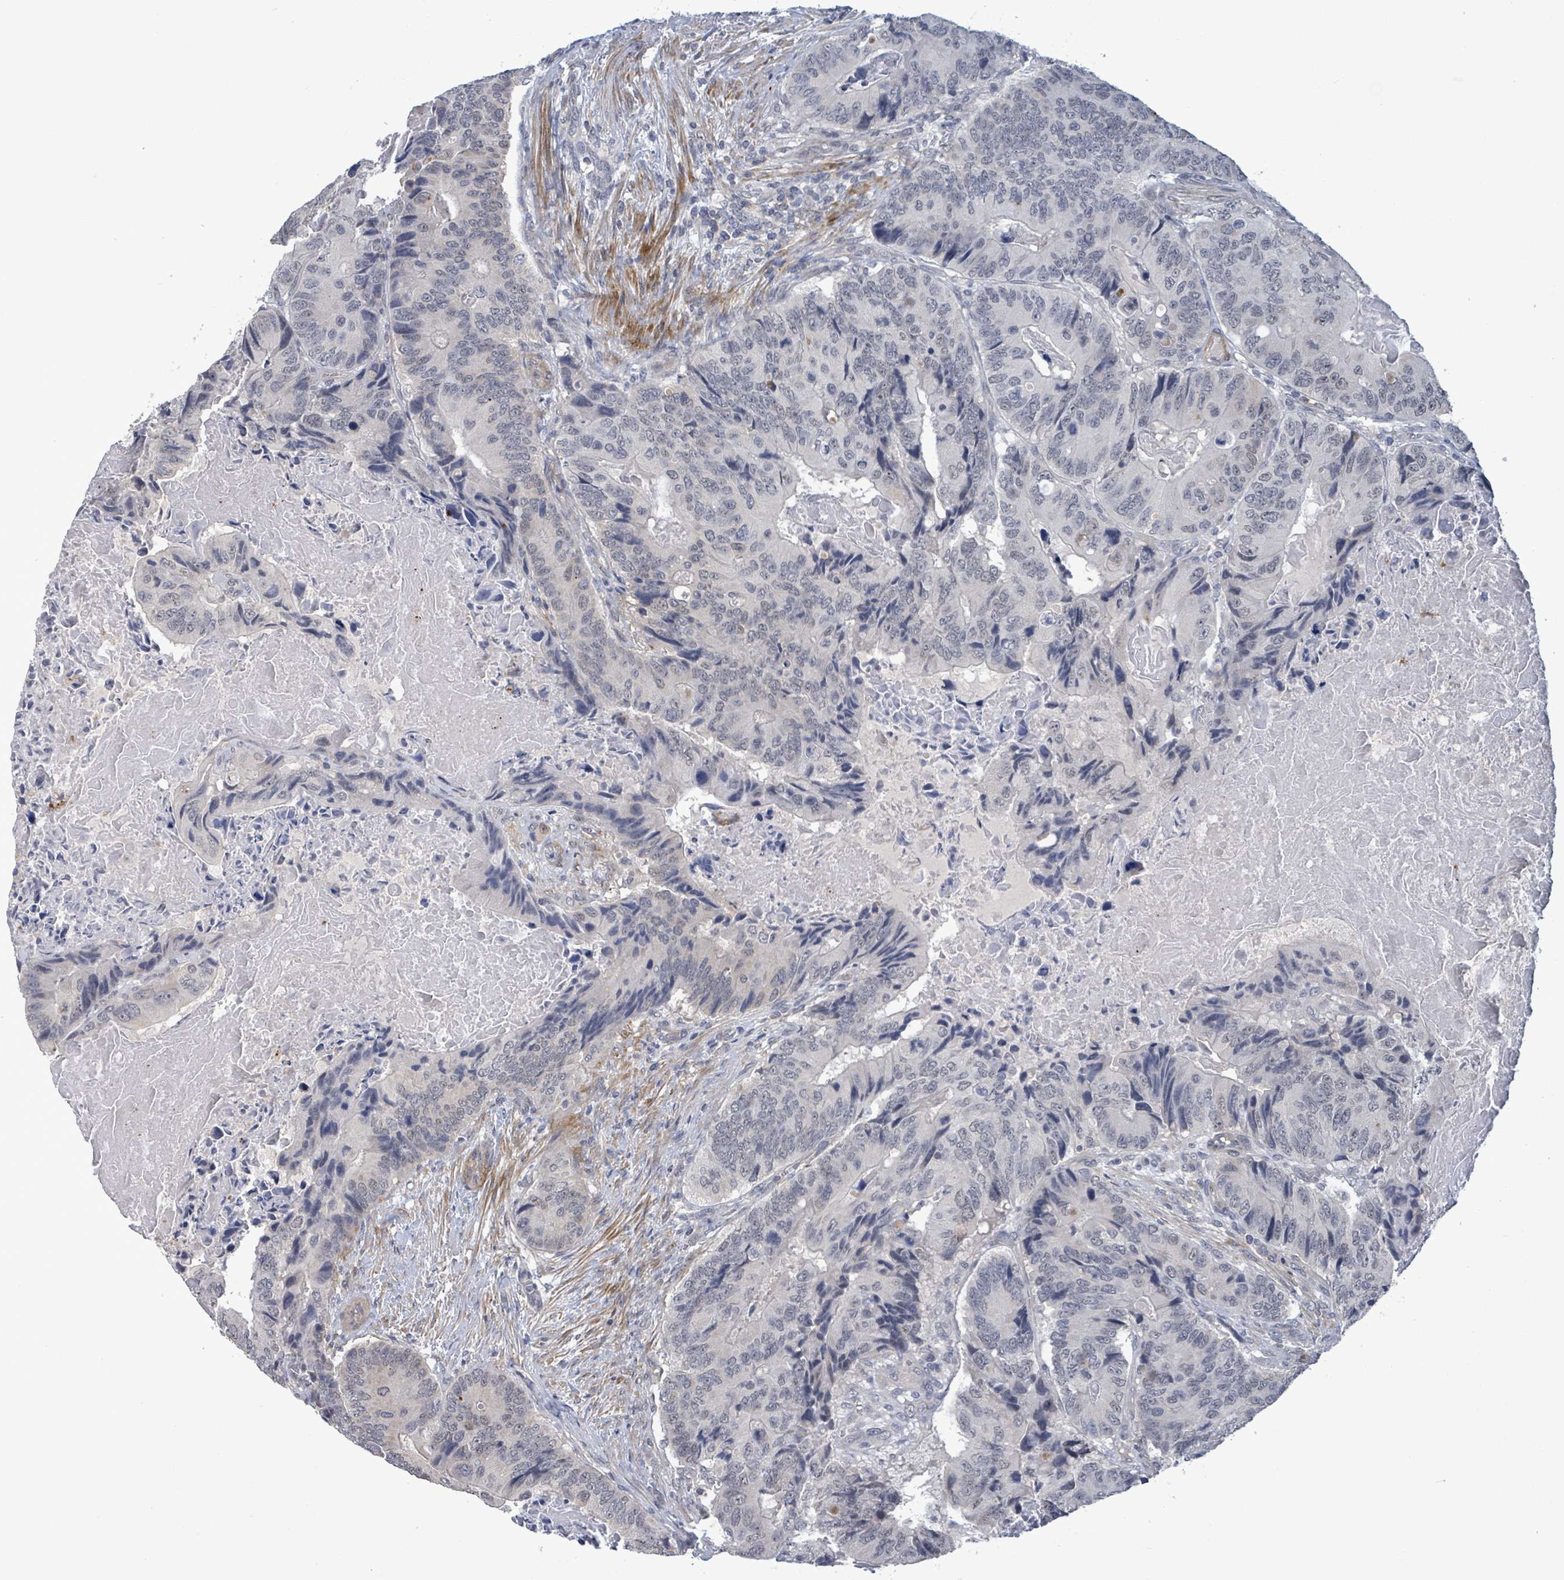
{"staining": {"intensity": "negative", "quantity": "none", "location": "none"}, "tissue": "colorectal cancer", "cell_type": "Tumor cells", "image_type": "cancer", "snomed": [{"axis": "morphology", "description": "Adenocarcinoma, NOS"}, {"axis": "topography", "description": "Colon"}], "caption": "An image of colorectal cancer (adenocarcinoma) stained for a protein reveals no brown staining in tumor cells.", "gene": "AMMECR1", "patient": {"sex": "male", "age": 84}}